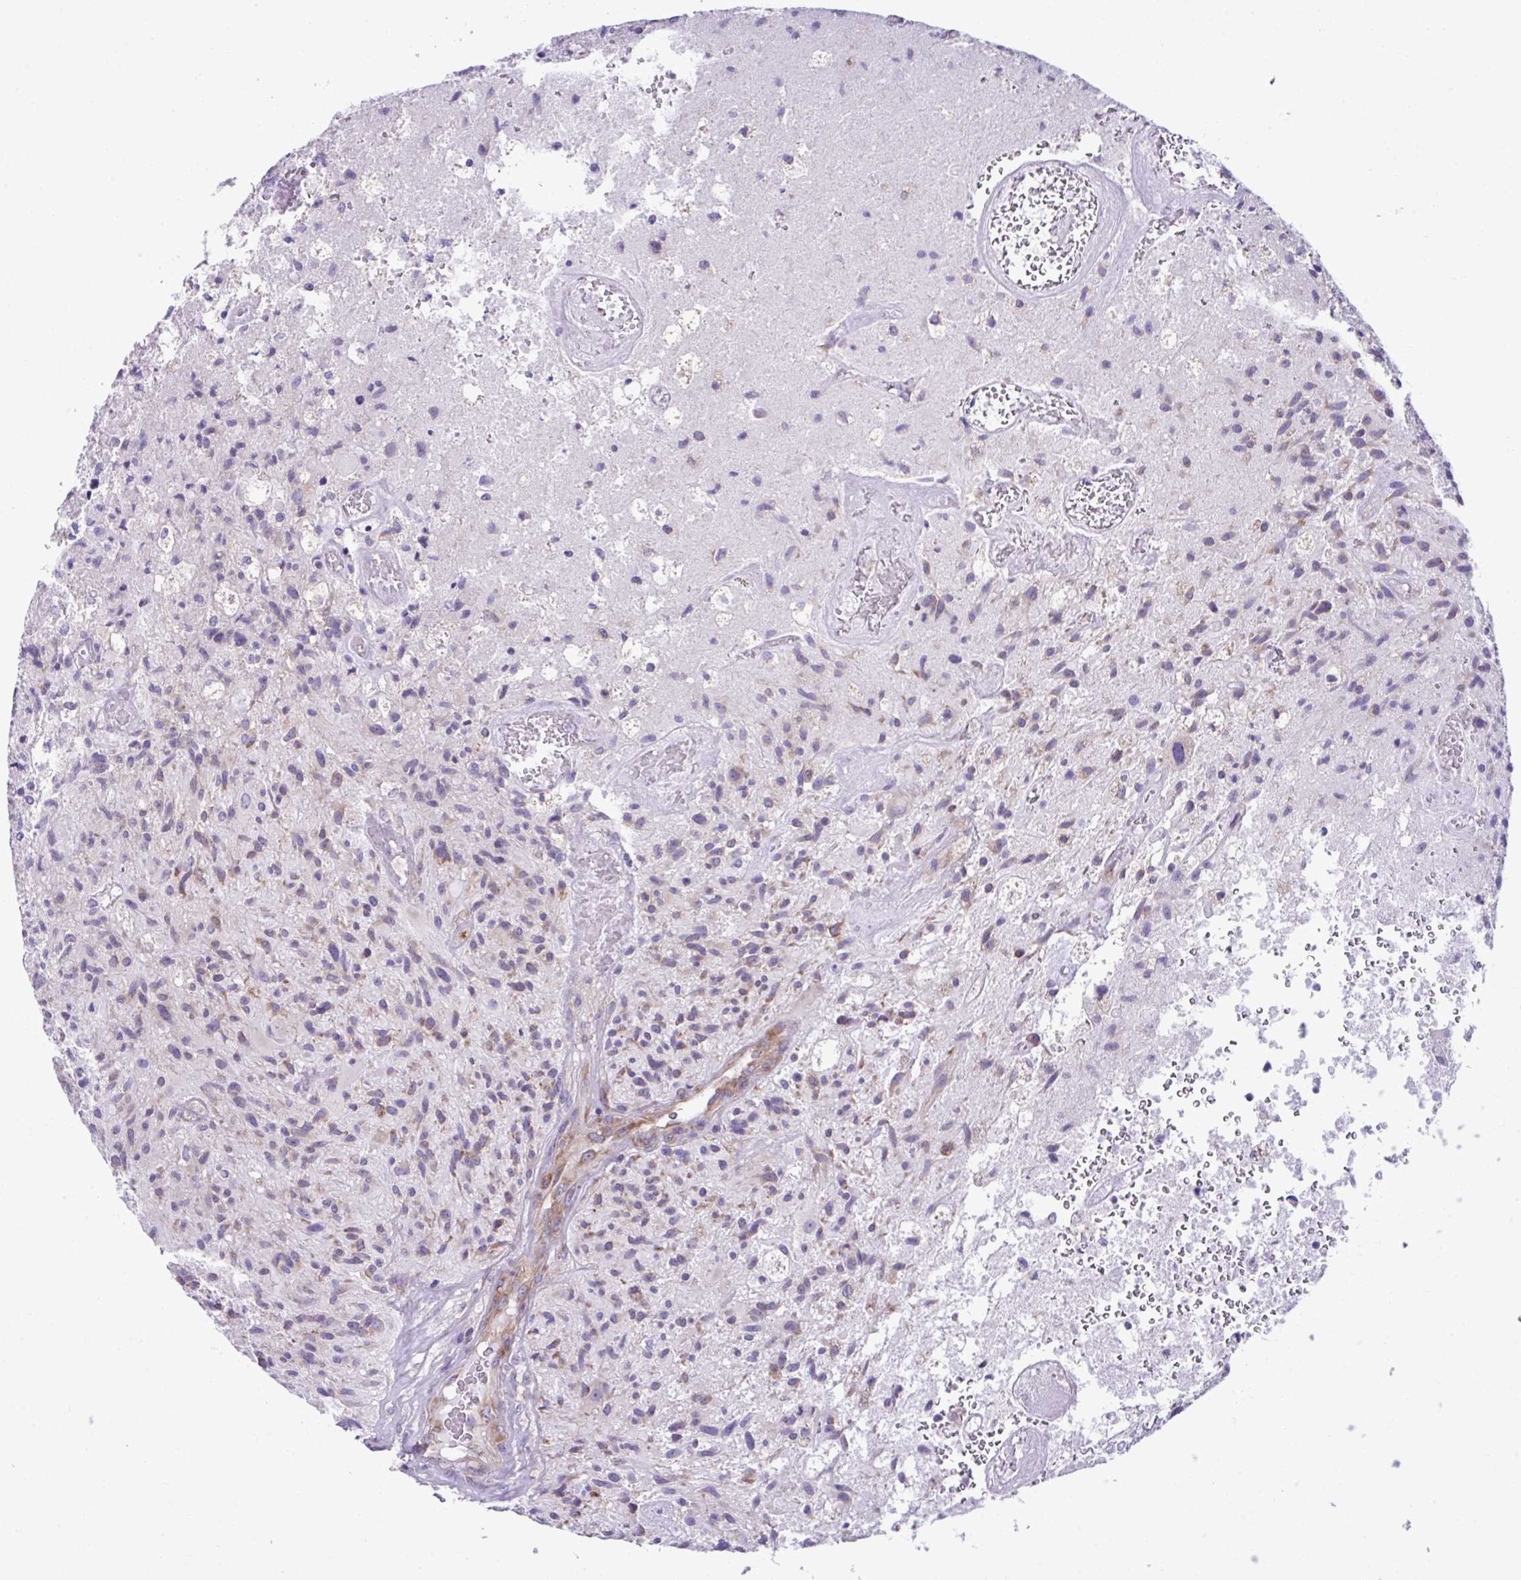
{"staining": {"intensity": "moderate", "quantity": "<25%", "location": "cytoplasmic/membranous"}, "tissue": "glioma", "cell_type": "Tumor cells", "image_type": "cancer", "snomed": [{"axis": "morphology", "description": "Glioma, malignant, High grade"}, {"axis": "topography", "description": "Brain"}], "caption": "An IHC photomicrograph of tumor tissue is shown. Protein staining in brown highlights moderate cytoplasmic/membranous positivity in high-grade glioma (malignant) within tumor cells.", "gene": "RPL7", "patient": {"sex": "female", "age": 70}}